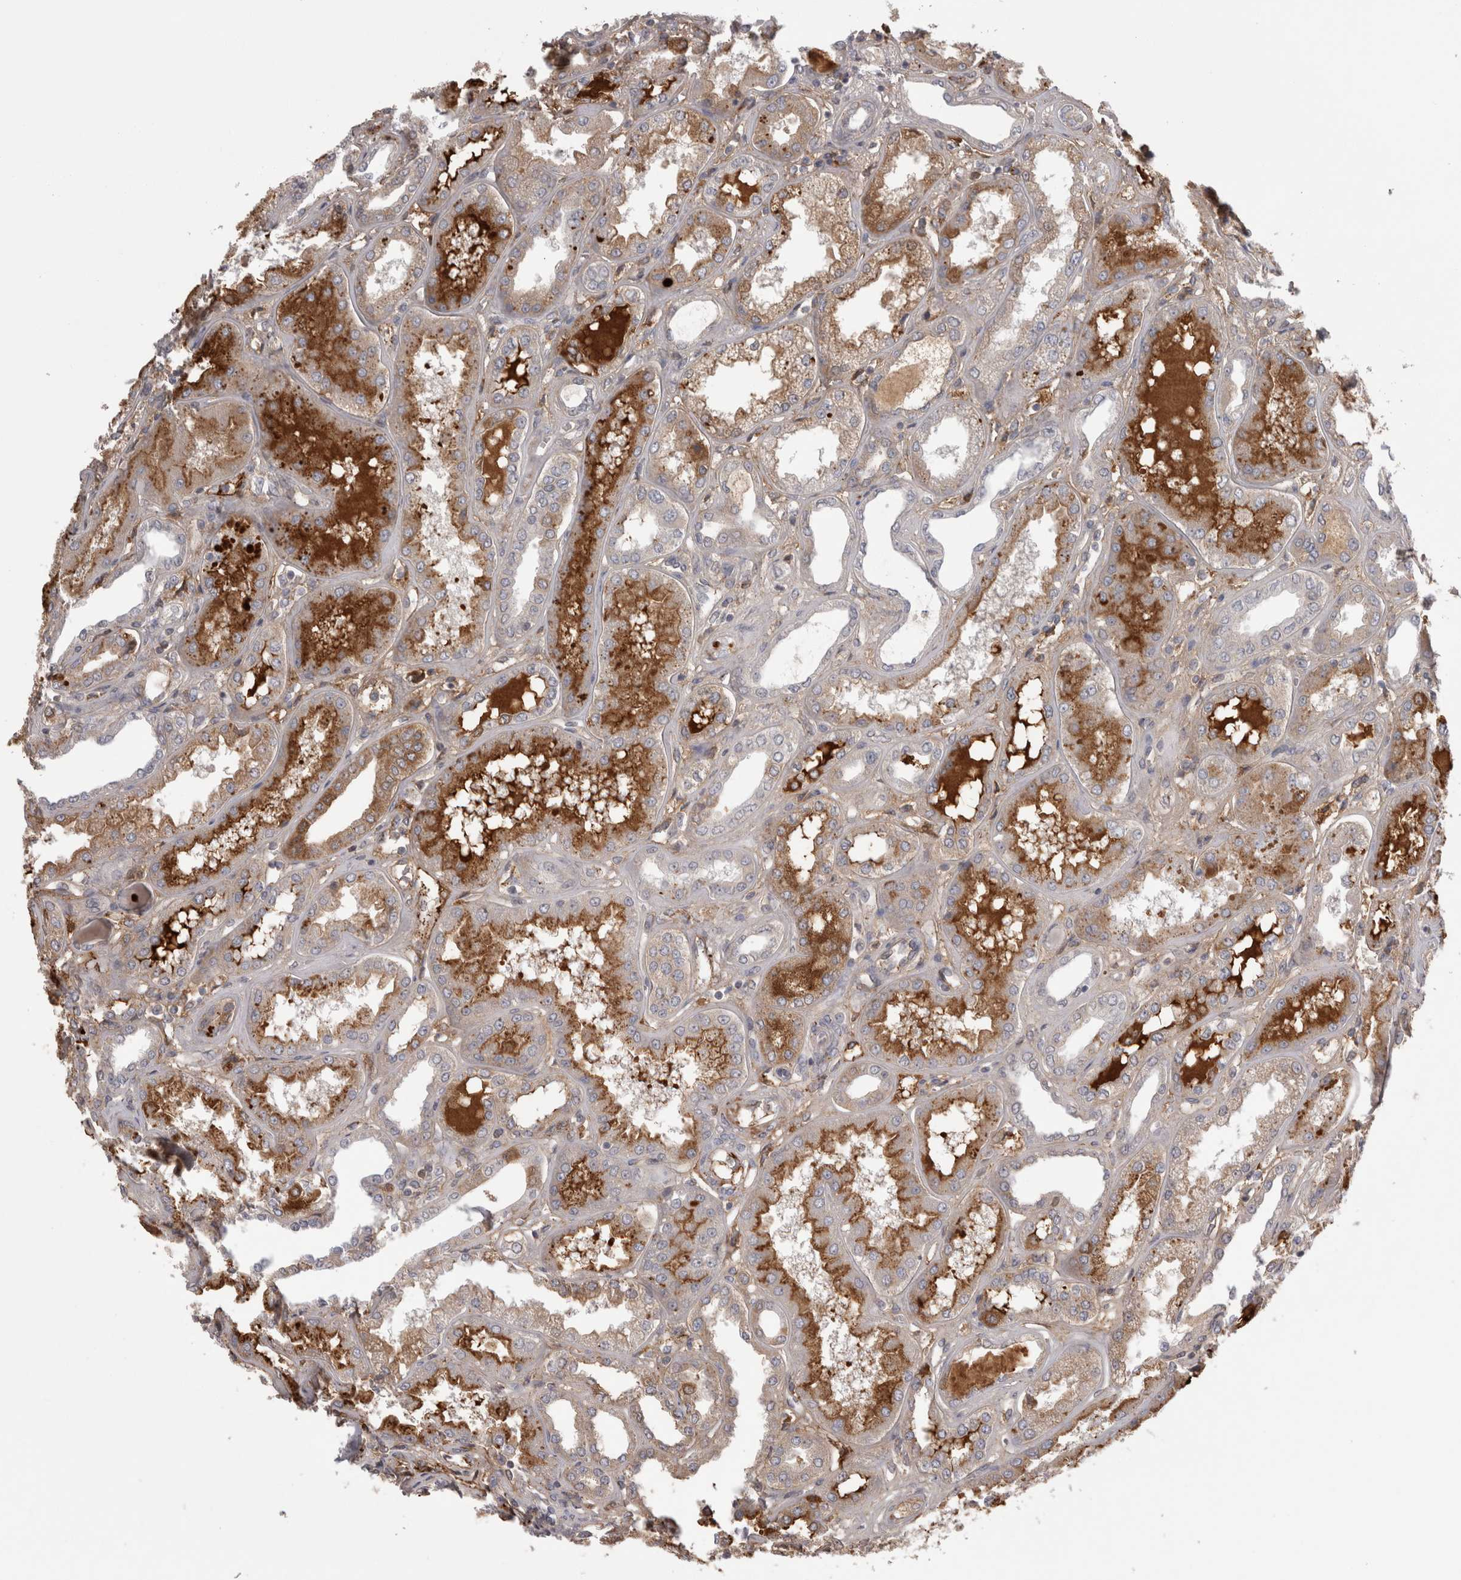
{"staining": {"intensity": "weak", "quantity": "<25%", "location": "cytoplasmic/membranous"}, "tissue": "kidney", "cell_type": "Cells in glomeruli", "image_type": "normal", "snomed": [{"axis": "morphology", "description": "Normal tissue, NOS"}, {"axis": "topography", "description": "Kidney"}], "caption": "The photomicrograph exhibits no significant staining in cells in glomeruli of kidney.", "gene": "SAA4", "patient": {"sex": "female", "age": 56}}